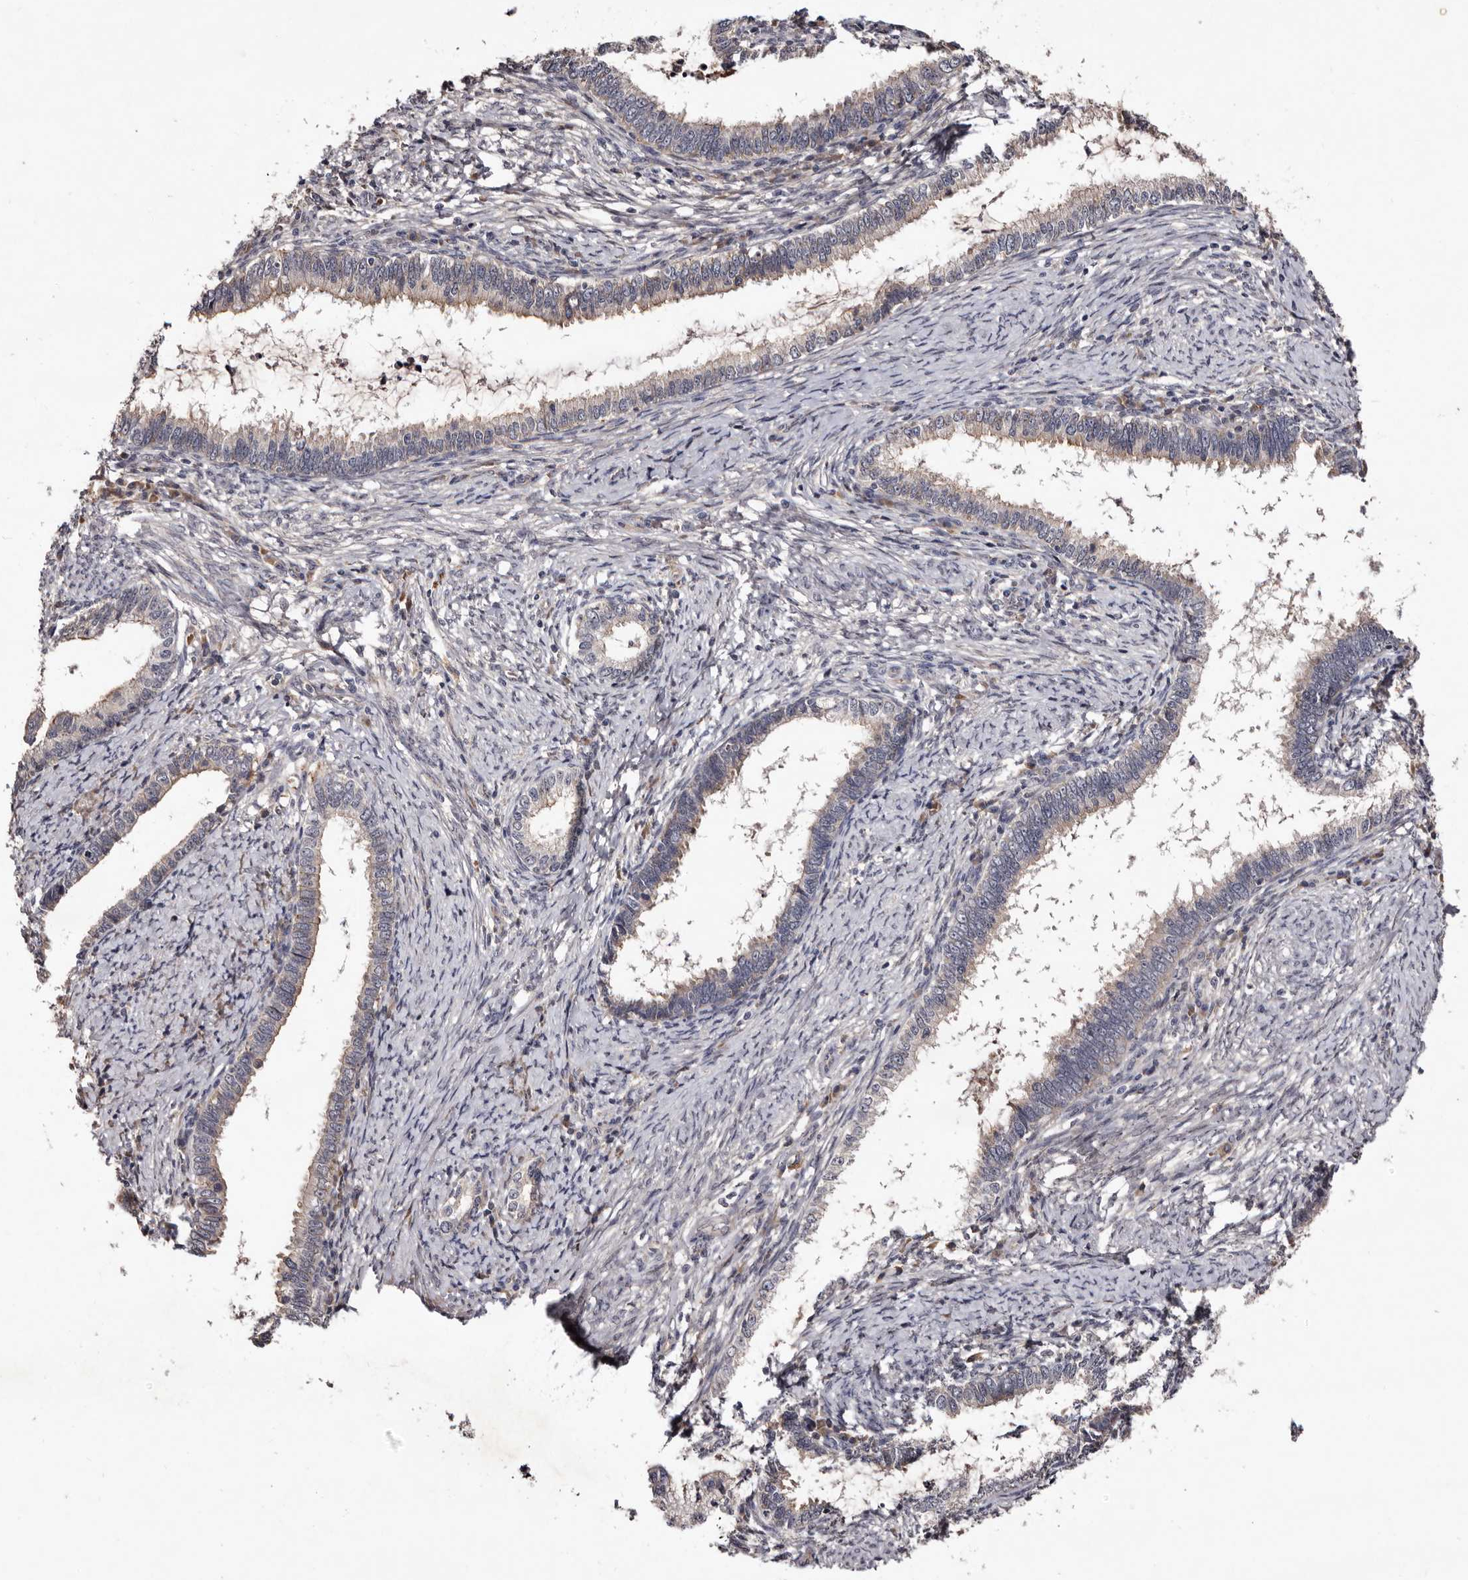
{"staining": {"intensity": "negative", "quantity": "none", "location": "none"}, "tissue": "cervical cancer", "cell_type": "Tumor cells", "image_type": "cancer", "snomed": [{"axis": "morphology", "description": "Adenocarcinoma, NOS"}, {"axis": "topography", "description": "Cervix"}], "caption": "Immunohistochemistry (IHC) histopathology image of human cervical adenocarcinoma stained for a protein (brown), which displays no staining in tumor cells. (DAB immunohistochemistry visualized using brightfield microscopy, high magnification).", "gene": "LANCL2", "patient": {"sex": "female", "age": 36}}